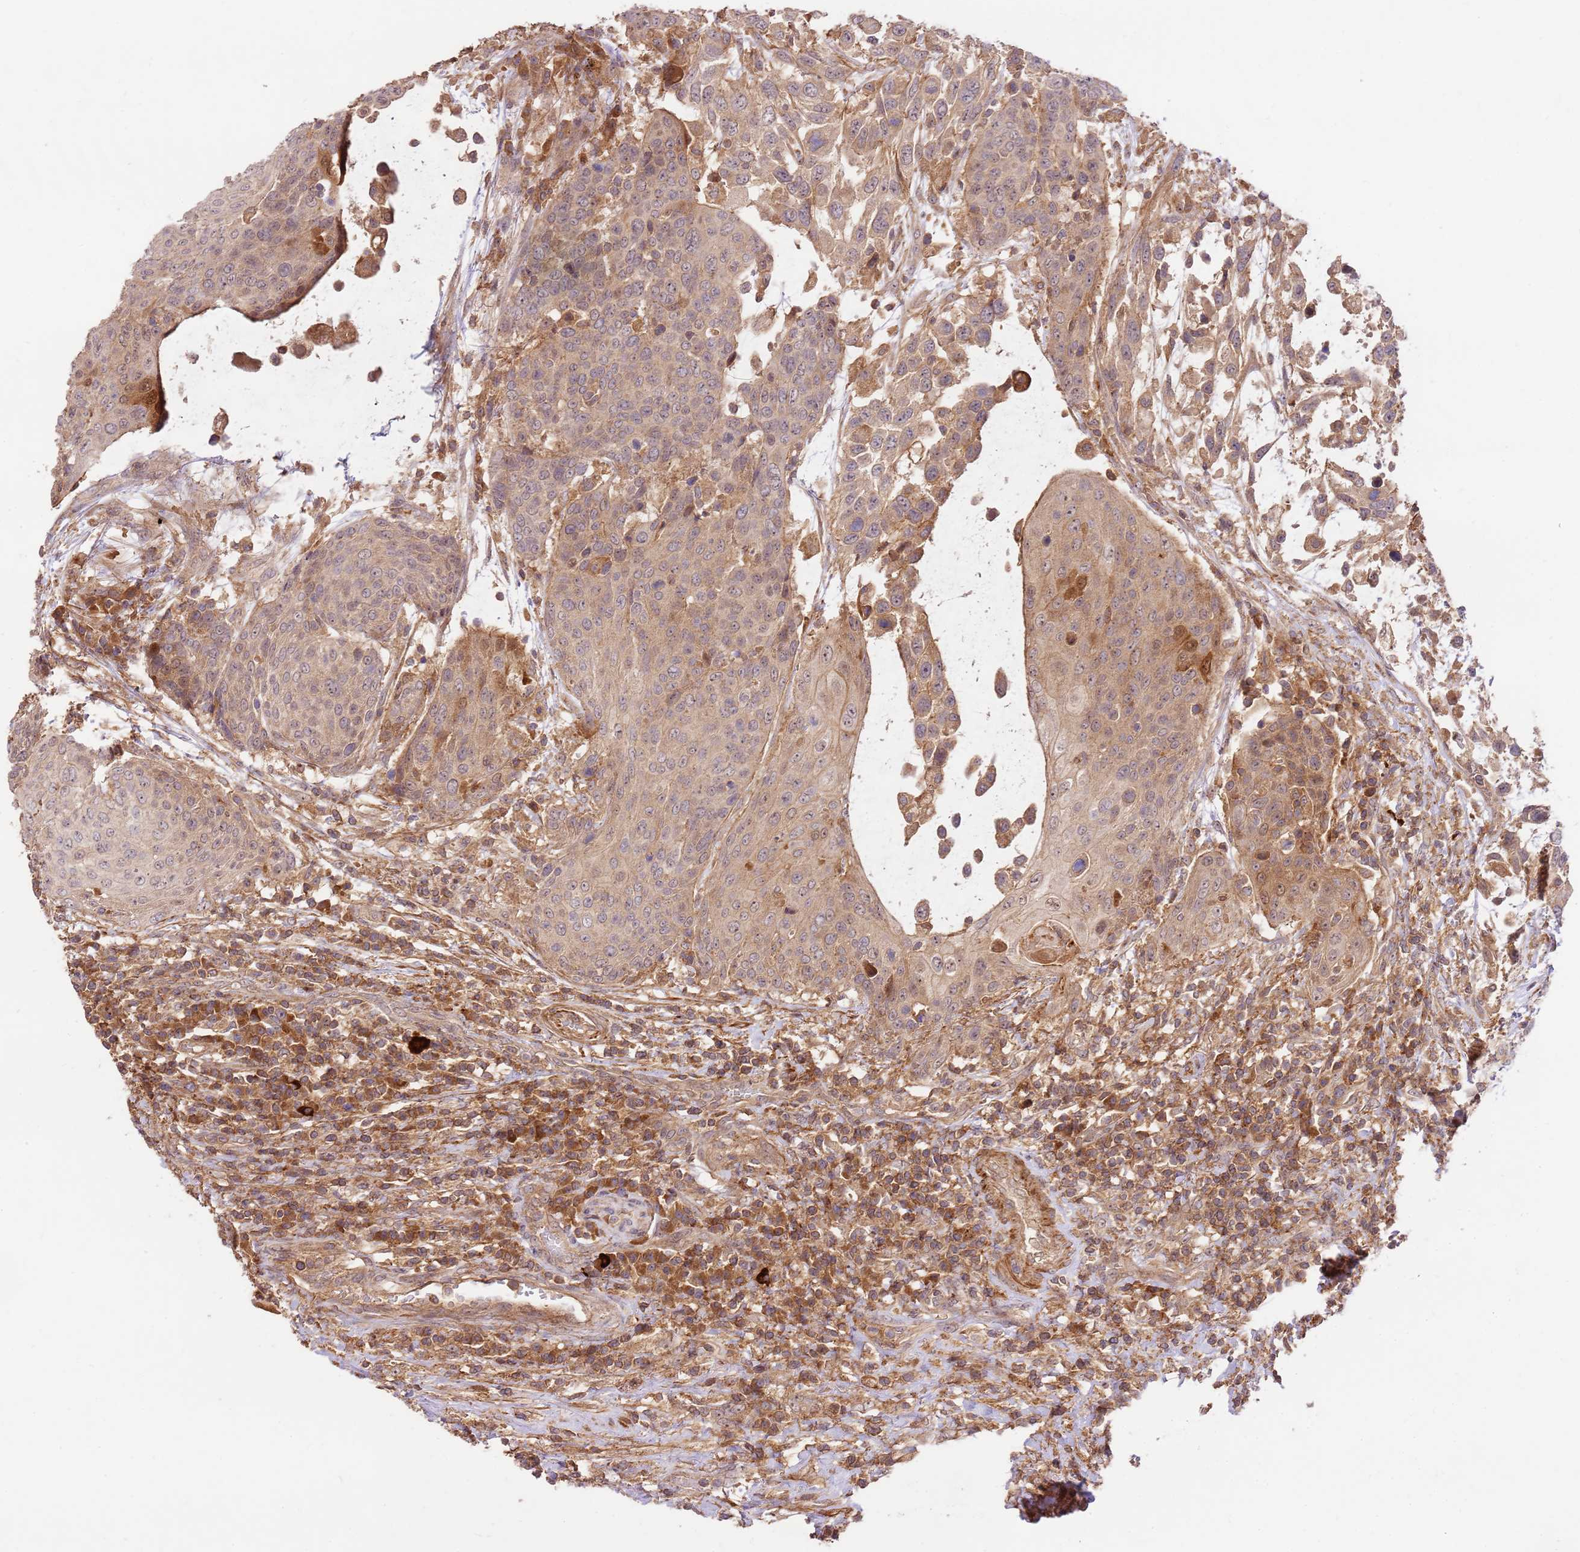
{"staining": {"intensity": "weak", "quantity": "25%-75%", "location": "cytoplasmic/membranous"}, "tissue": "urothelial cancer", "cell_type": "Tumor cells", "image_type": "cancer", "snomed": [{"axis": "morphology", "description": "Urothelial carcinoma, High grade"}, {"axis": "topography", "description": "Urinary bladder"}], "caption": "This is a micrograph of IHC staining of urothelial cancer, which shows weak expression in the cytoplasmic/membranous of tumor cells.", "gene": "GAREM1", "patient": {"sex": "female", "age": 70}}